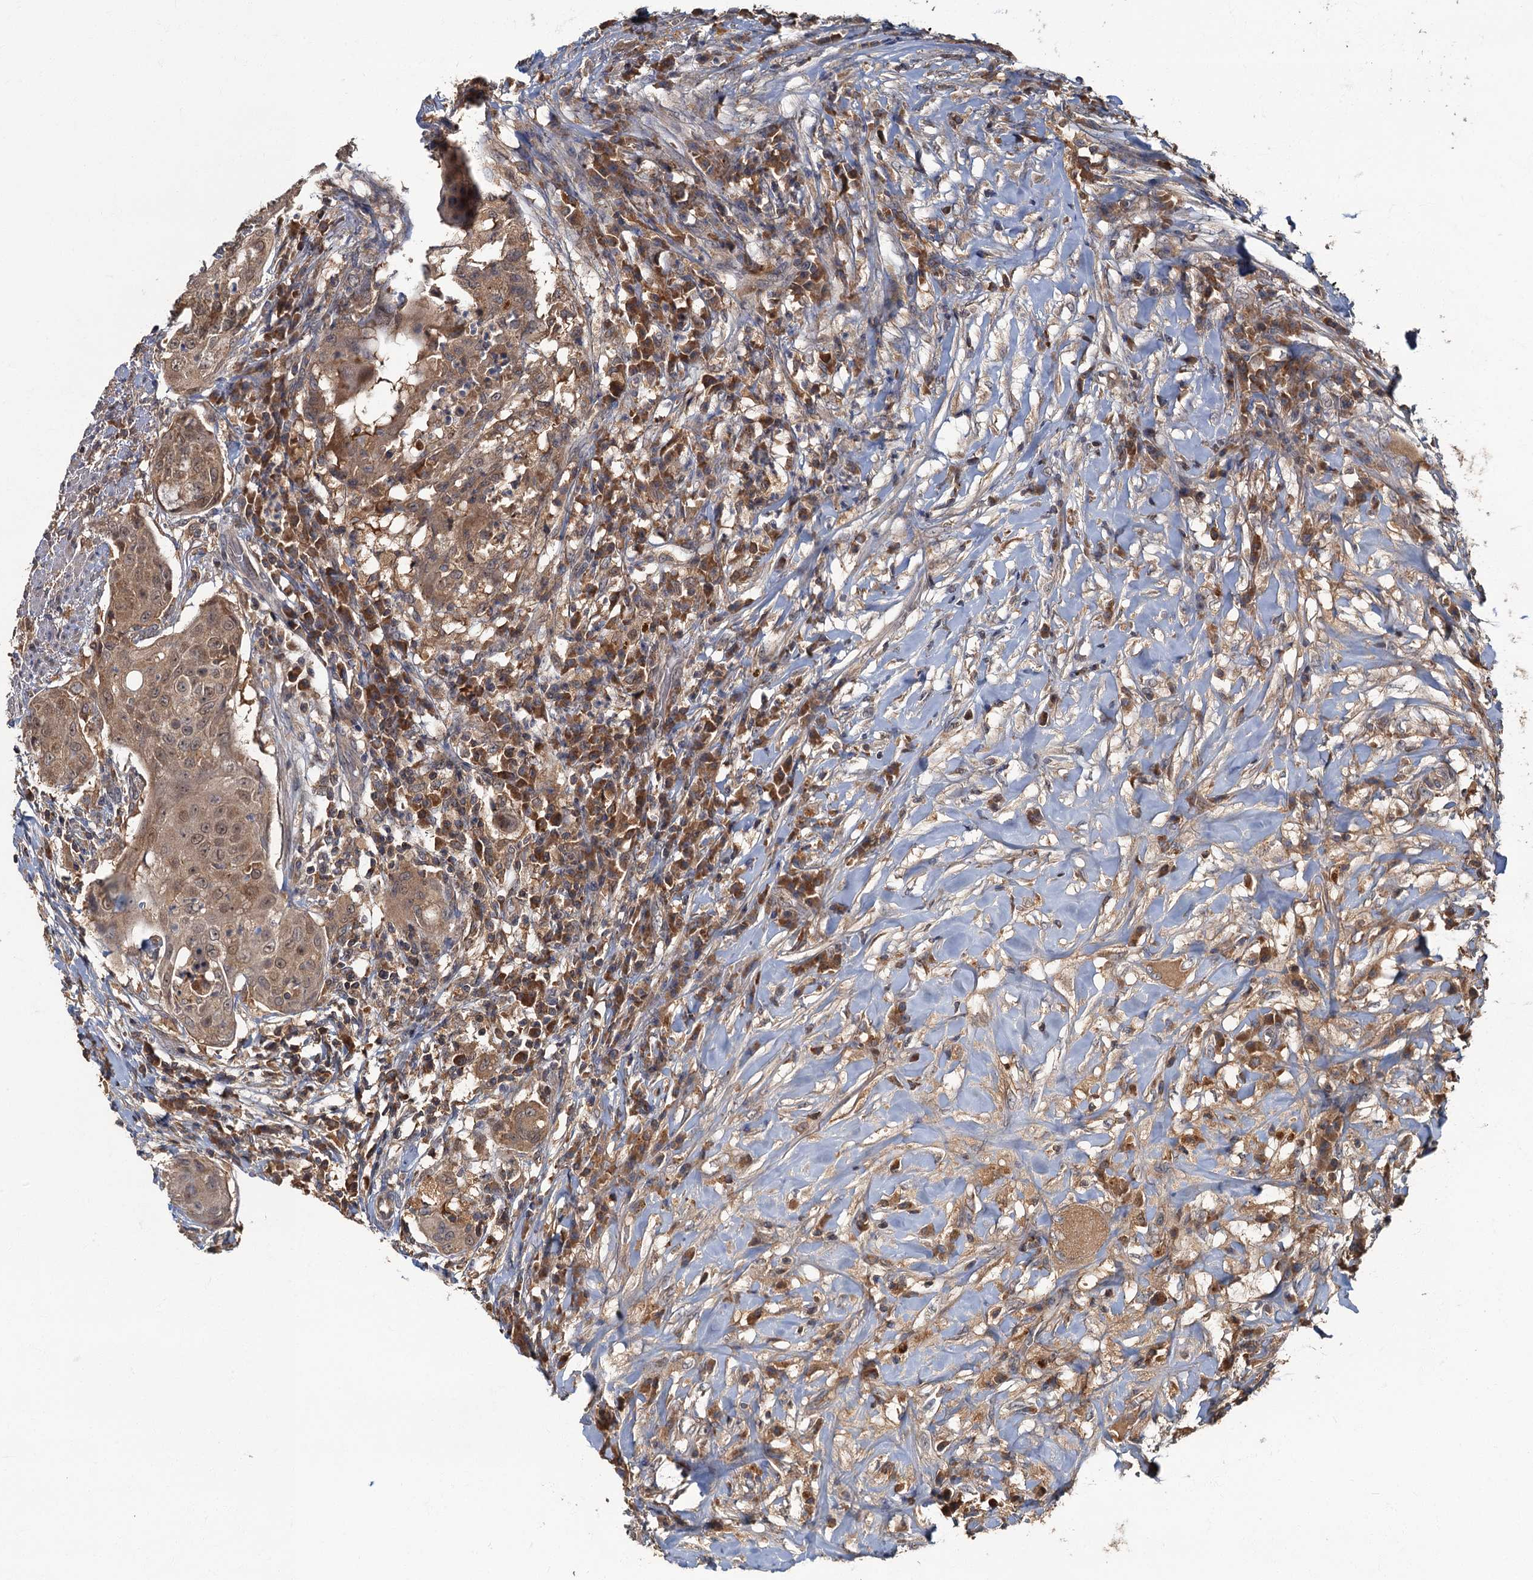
{"staining": {"intensity": "moderate", "quantity": ">75%", "location": "cytoplasmic/membranous,nuclear"}, "tissue": "urothelial cancer", "cell_type": "Tumor cells", "image_type": "cancer", "snomed": [{"axis": "morphology", "description": "Urothelial carcinoma, High grade"}, {"axis": "topography", "description": "Urinary bladder"}], "caption": "Immunohistochemistry (IHC) image of neoplastic tissue: urothelial cancer stained using IHC exhibits medium levels of moderate protein expression localized specifically in the cytoplasmic/membranous and nuclear of tumor cells, appearing as a cytoplasmic/membranous and nuclear brown color.", "gene": "WDCP", "patient": {"sex": "female", "age": 63}}